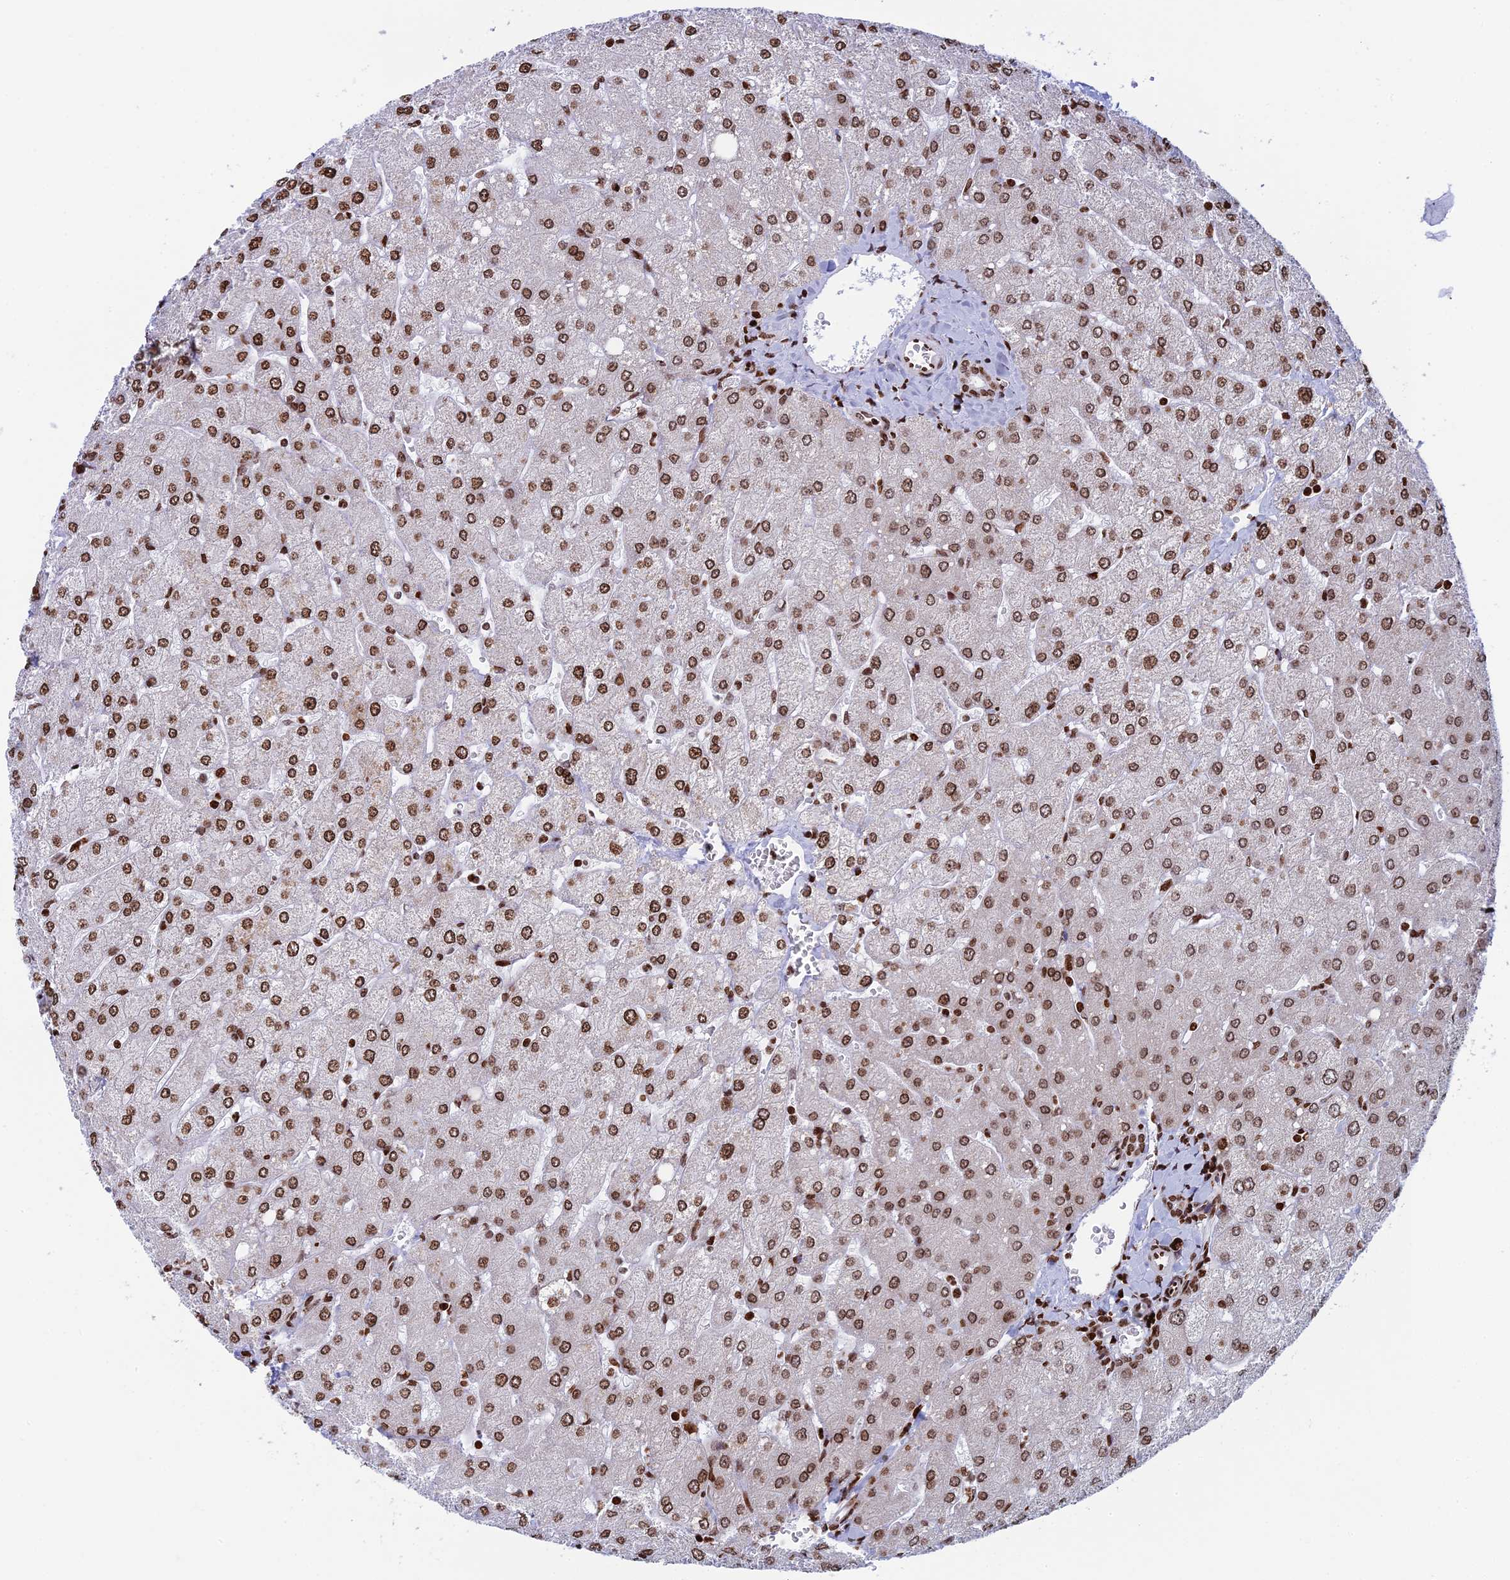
{"staining": {"intensity": "moderate", "quantity": ">75%", "location": "nuclear"}, "tissue": "liver", "cell_type": "Cholangiocytes", "image_type": "normal", "snomed": [{"axis": "morphology", "description": "Normal tissue, NOS"}, {"axis": "topography", "description": "Liver"}], "caption": "Immunohistochemistry staining of unremarkable liver, which shows medium levels of moderate nuclear expression in about >75% of cholangiocytes indicating moderate nuclear protein staining. The staining was performed using DAB (3,3'-diaminobenzidine) (brown) for protein detection and nuclei were counterstained in hematoxylin (blue).", "gene": "RPAP1", "patient": {"sex": "male", "age": 55}}